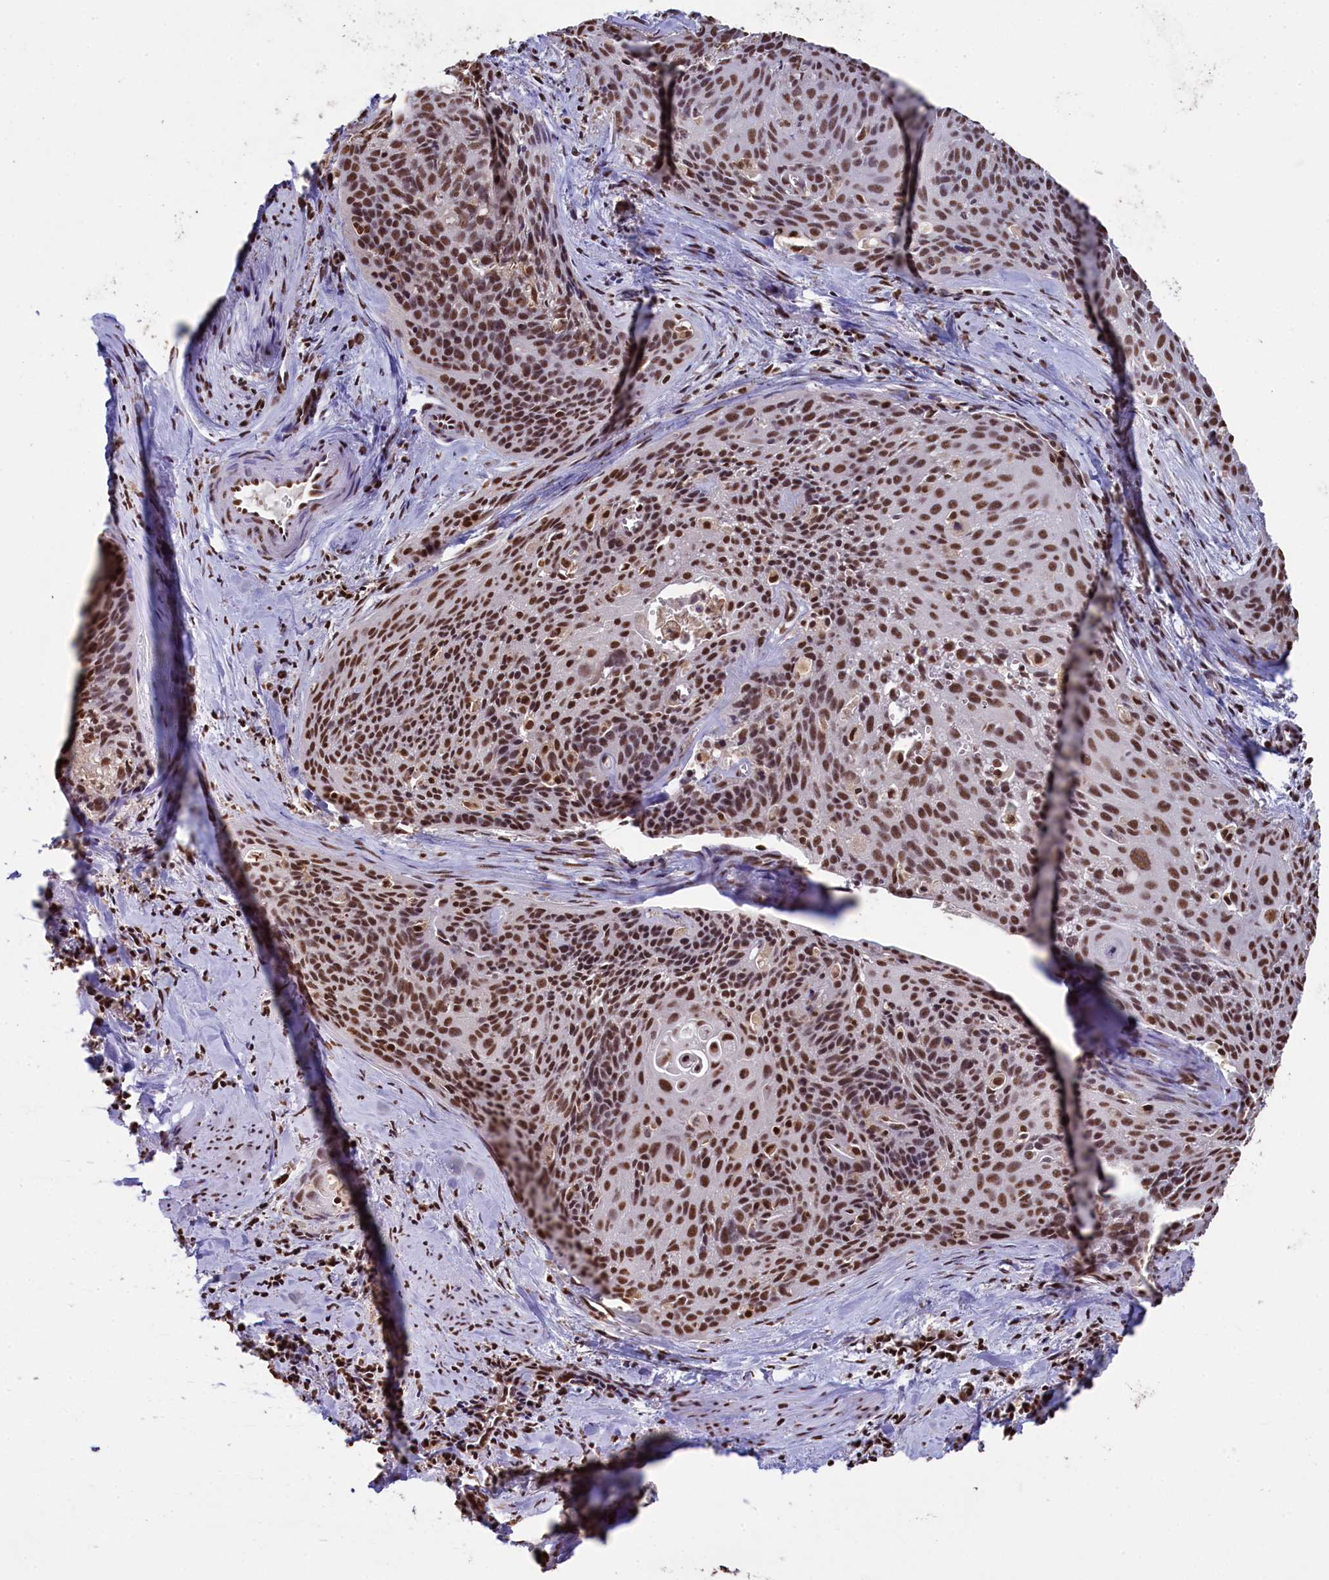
{"staining": {"intensity": "strong", "quantity": ">75%", "location": "nuclear"}, "tissue": "cervical cancer", "cell_type": "Tumor cells", "image_type": "cancer", "snomed": [{"axis": "morphology", "description": "Squamous cell carcinoma, NOS"}, {"axis": "topography", "description": "Cervix"}], "caption": "A high amount of strong nuclear expression is seen in about >75% of tumor cells in squamous cell carcinoma (cervical) tissue. The protein of interest is stained brown, and the nuclei are stained in blue (DAB IHC with brightfield microscopy, high magnification).", "gene": "SNRPD2", "patient": {"sex": "female", "age": 55}}